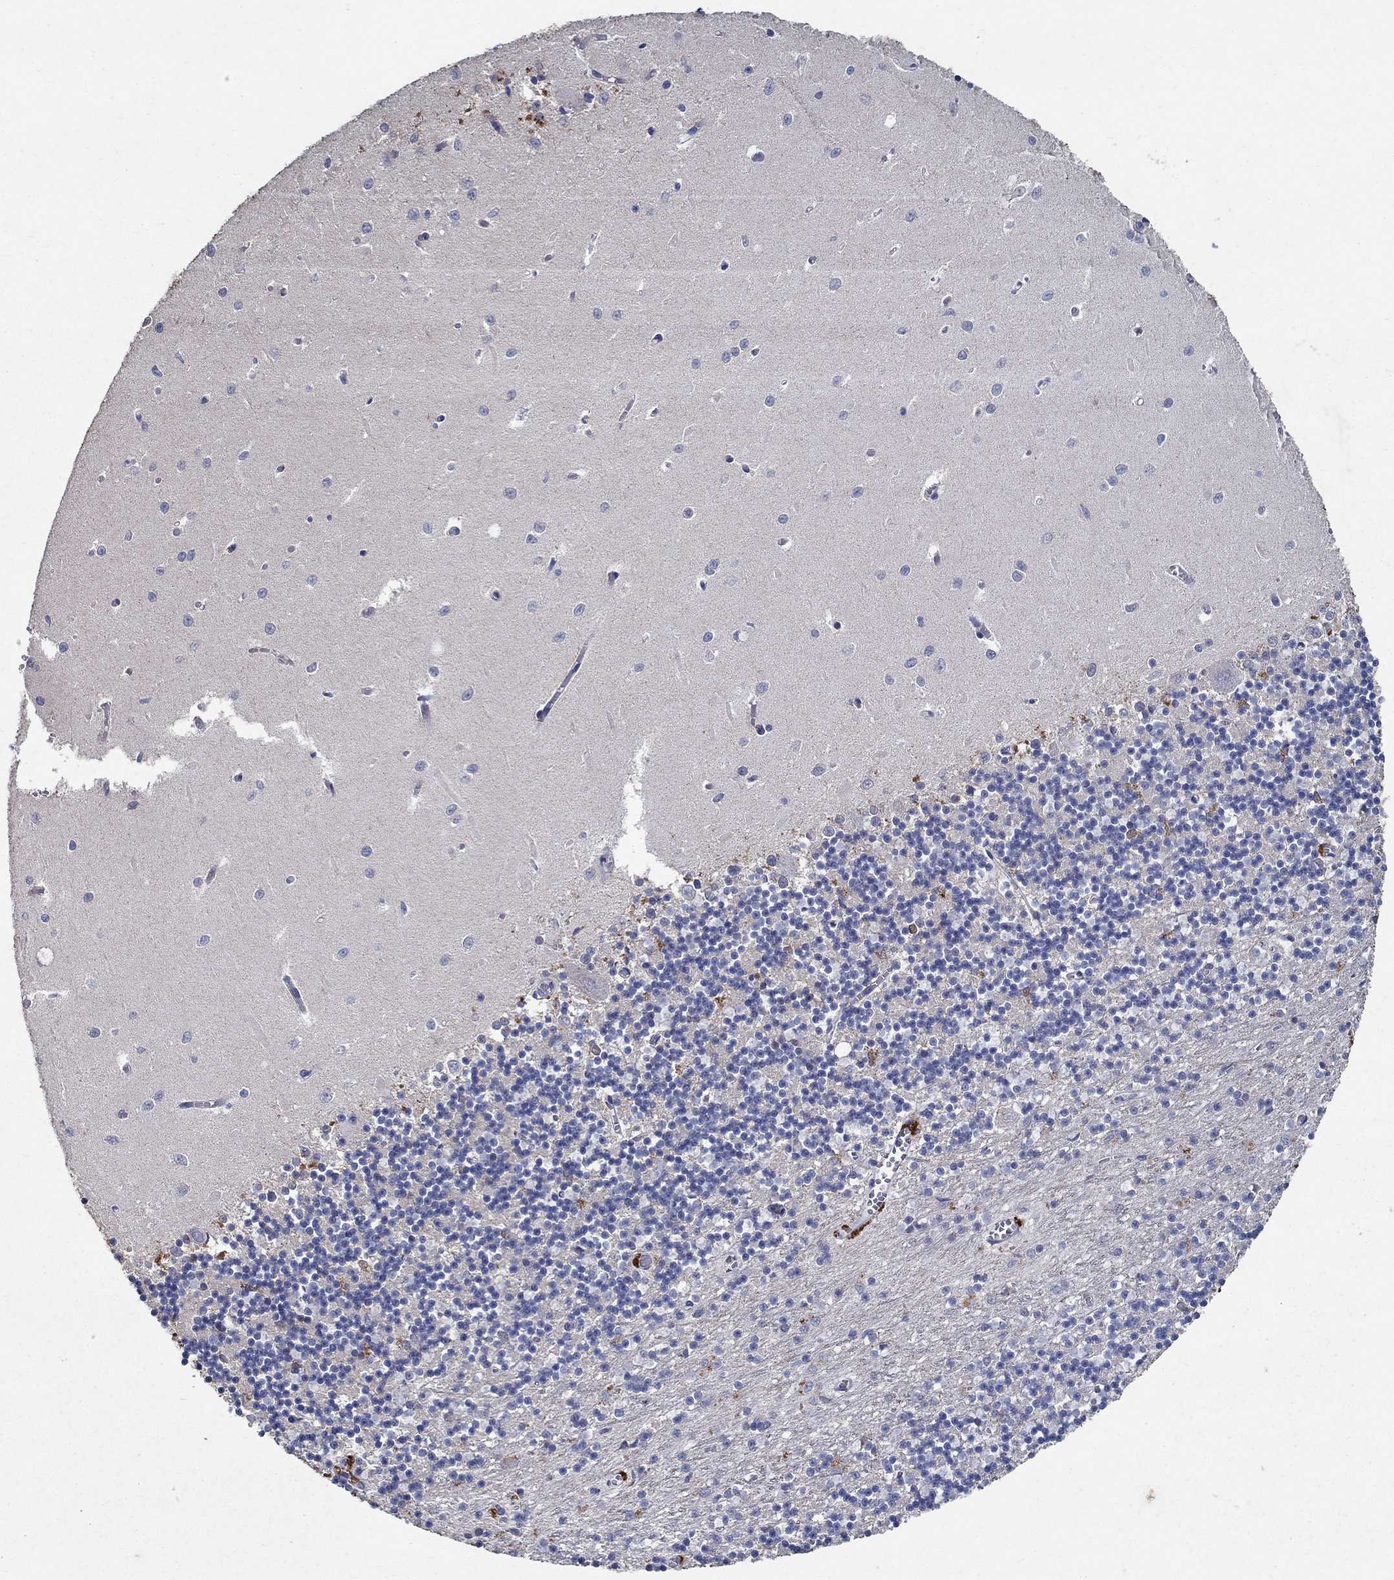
{"staining": {"intensity": "negative", "quantity": "none", "location": "none"}, "tissue": "cerebellum", "cell_type": "Cells in granular layer", "image_type": "normal", "snomed": [{"axis": "morphology", "description": "Normal tissue, NOS"}, {"axis": "topography", "description": "Cerebellum"}], "caption": "High power microscopy photomicrograph of an IHC micrograph of benign cerebellum, revealing no significant positivity in cells in granular layer. (DAB (3,3'-diaminobenzidine) immunohistochemistry visualized using brightfield microscopy, high magnification).", "gene": "PROZ", "patient": {"sex": "female", "age": 64}}